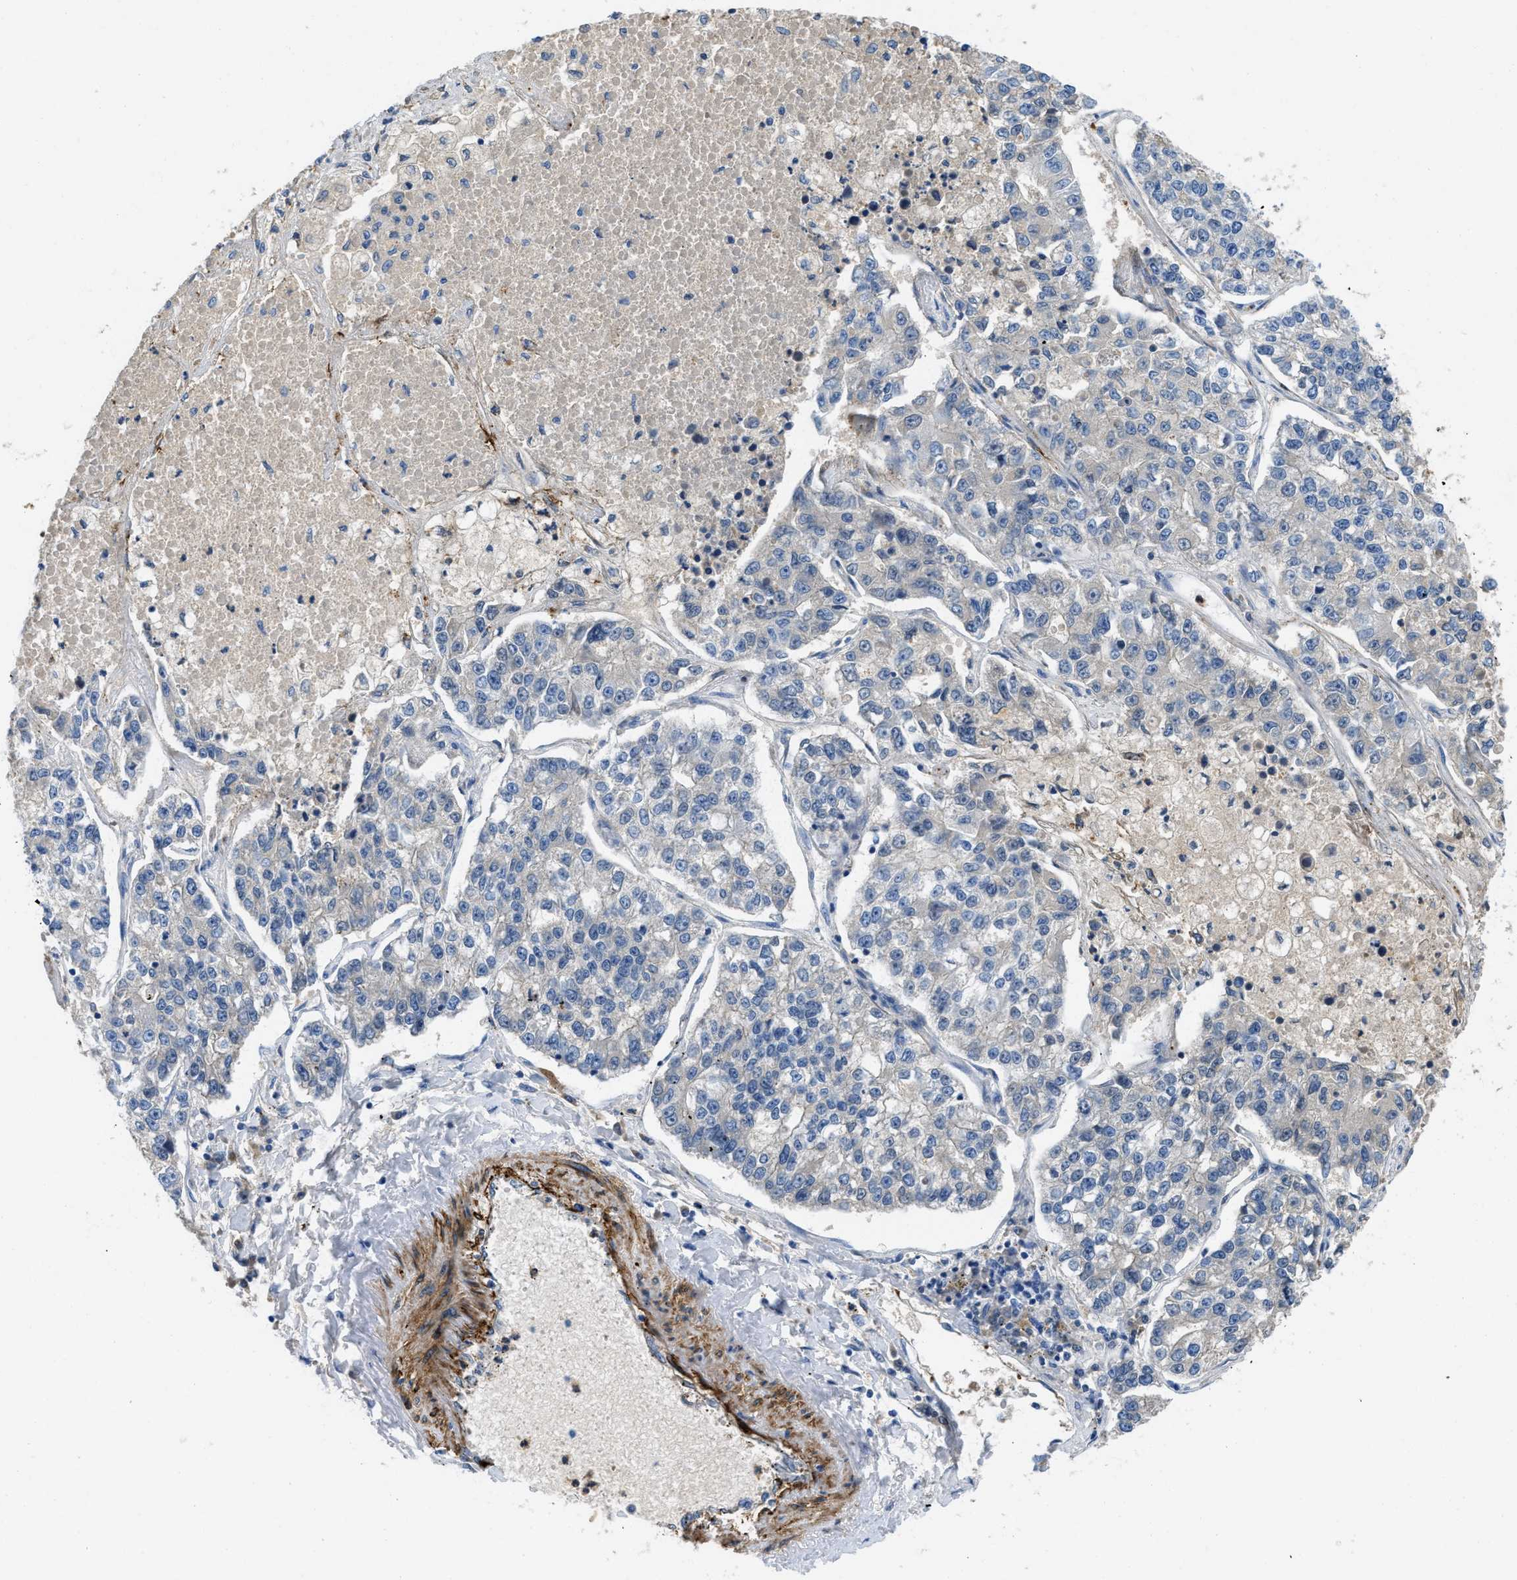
{"staining": {"intensity": "negative", "quantity": "none", "location": "none"}, "tissue": "lung cancer", "cell_type": "Tumor cells", "image_type": "cancer", "snomed": [{"axis": "morphology", "description": "Adenocarcinoma, NOS"}, {"axis": "topography", "description": "Lung"}], "caption": "Image shows no protein expression in tumor cells of adenocarcinoma (lung) tissue. The staining is performed using DAB (3,3'-diaminobenzidine) brown chromogen with nuclei counter-stained in using hematoxylin.", "gene": "SPEG", "patient": {"sex": "male", "age": 49}}